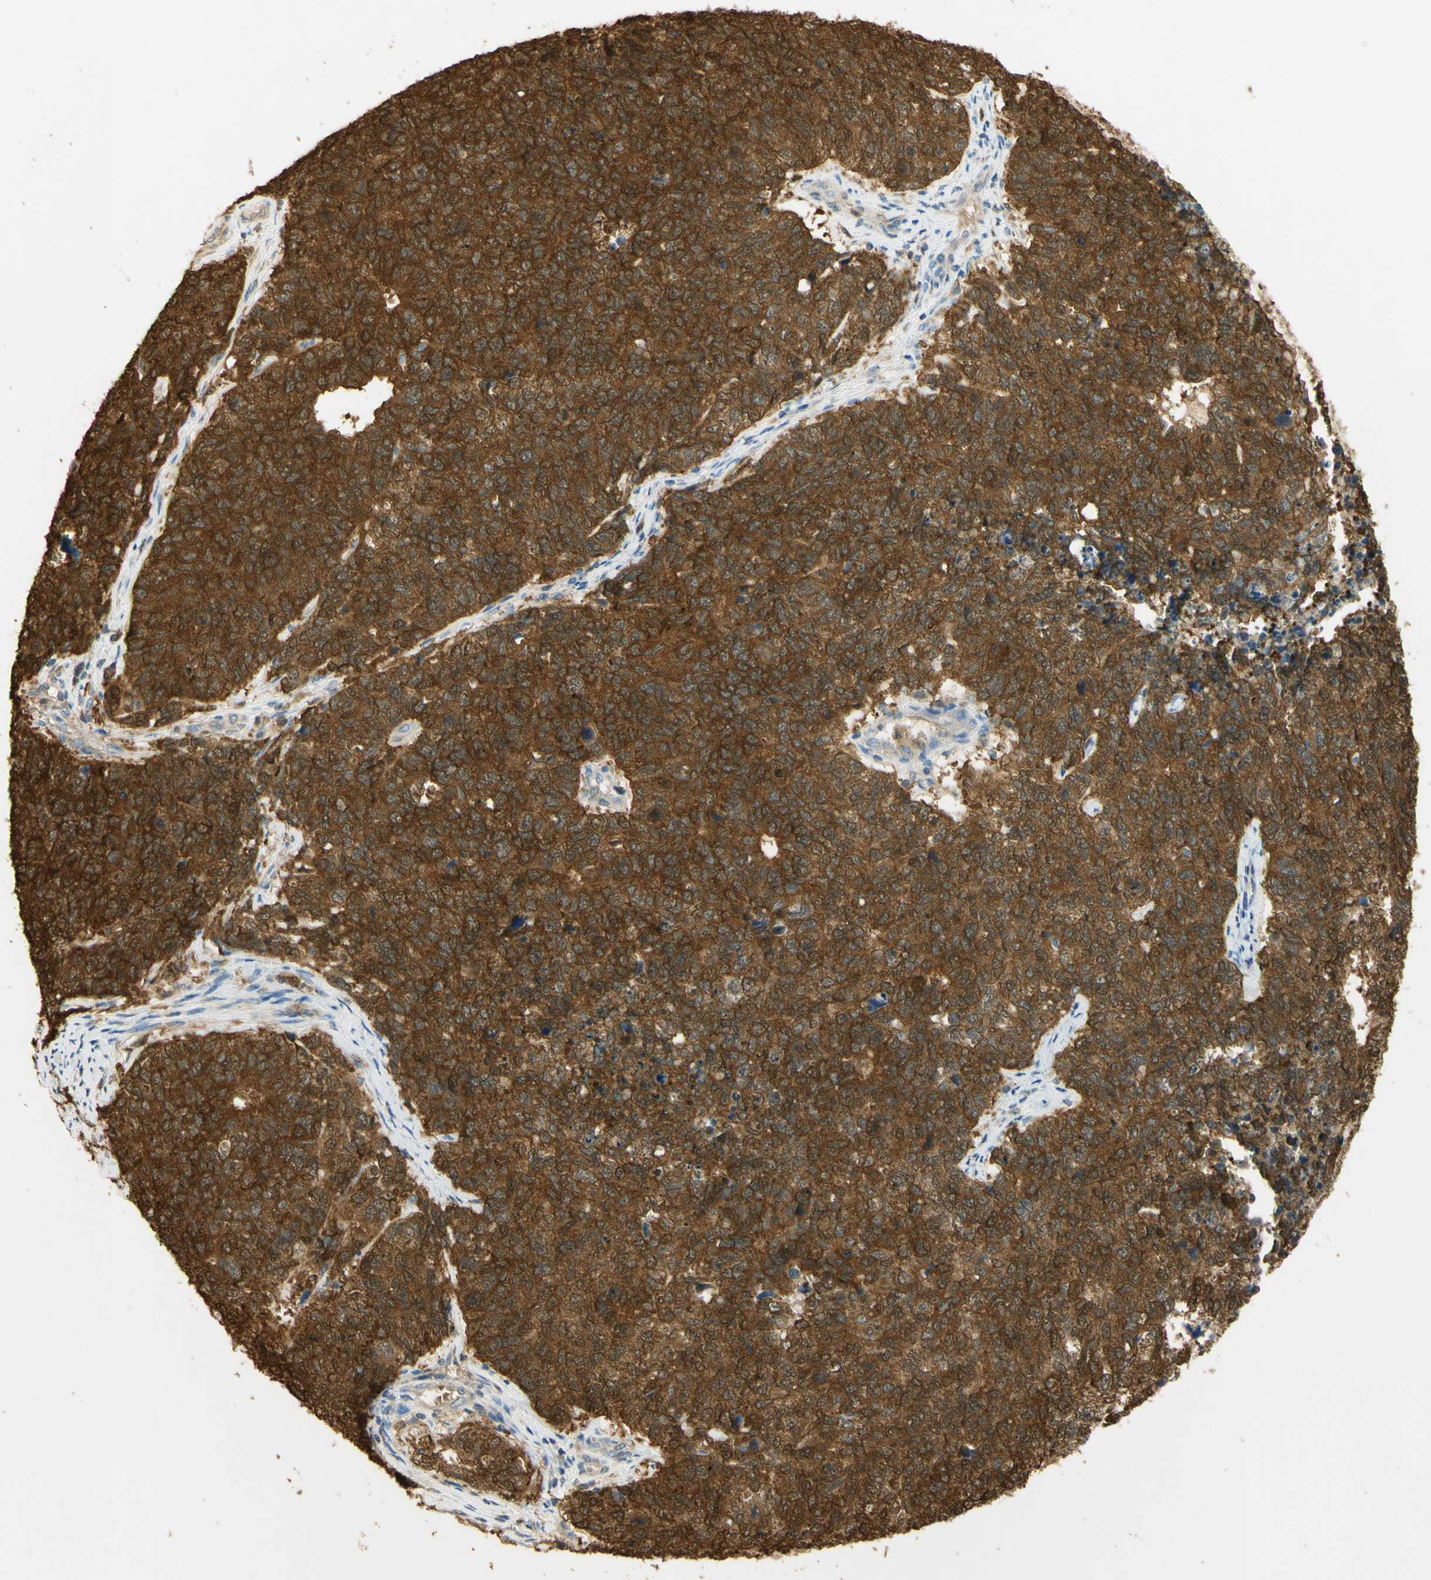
{"staining": {"intensity": "strong", "quantity": ">75%", "location": "cytoplasmic/membranous"}, "tissue": "cervical cancer", "cell_type": "Tumor cells", "image_type": "cancer", "snomed": [{"axis": "morphology", "description": "Squamous cell carcinoma, NOS"}, {"axis": "topography", "description": "Cervix"}], "caption": "The histopathology image reveals a brown stain indicating the presence of a protein in the cytoplasmic/membranous of tumor cells in cervical squamous cell carcinoma.", "gene": "PAK1", "patient": {"sex": "female", "age": 63}}